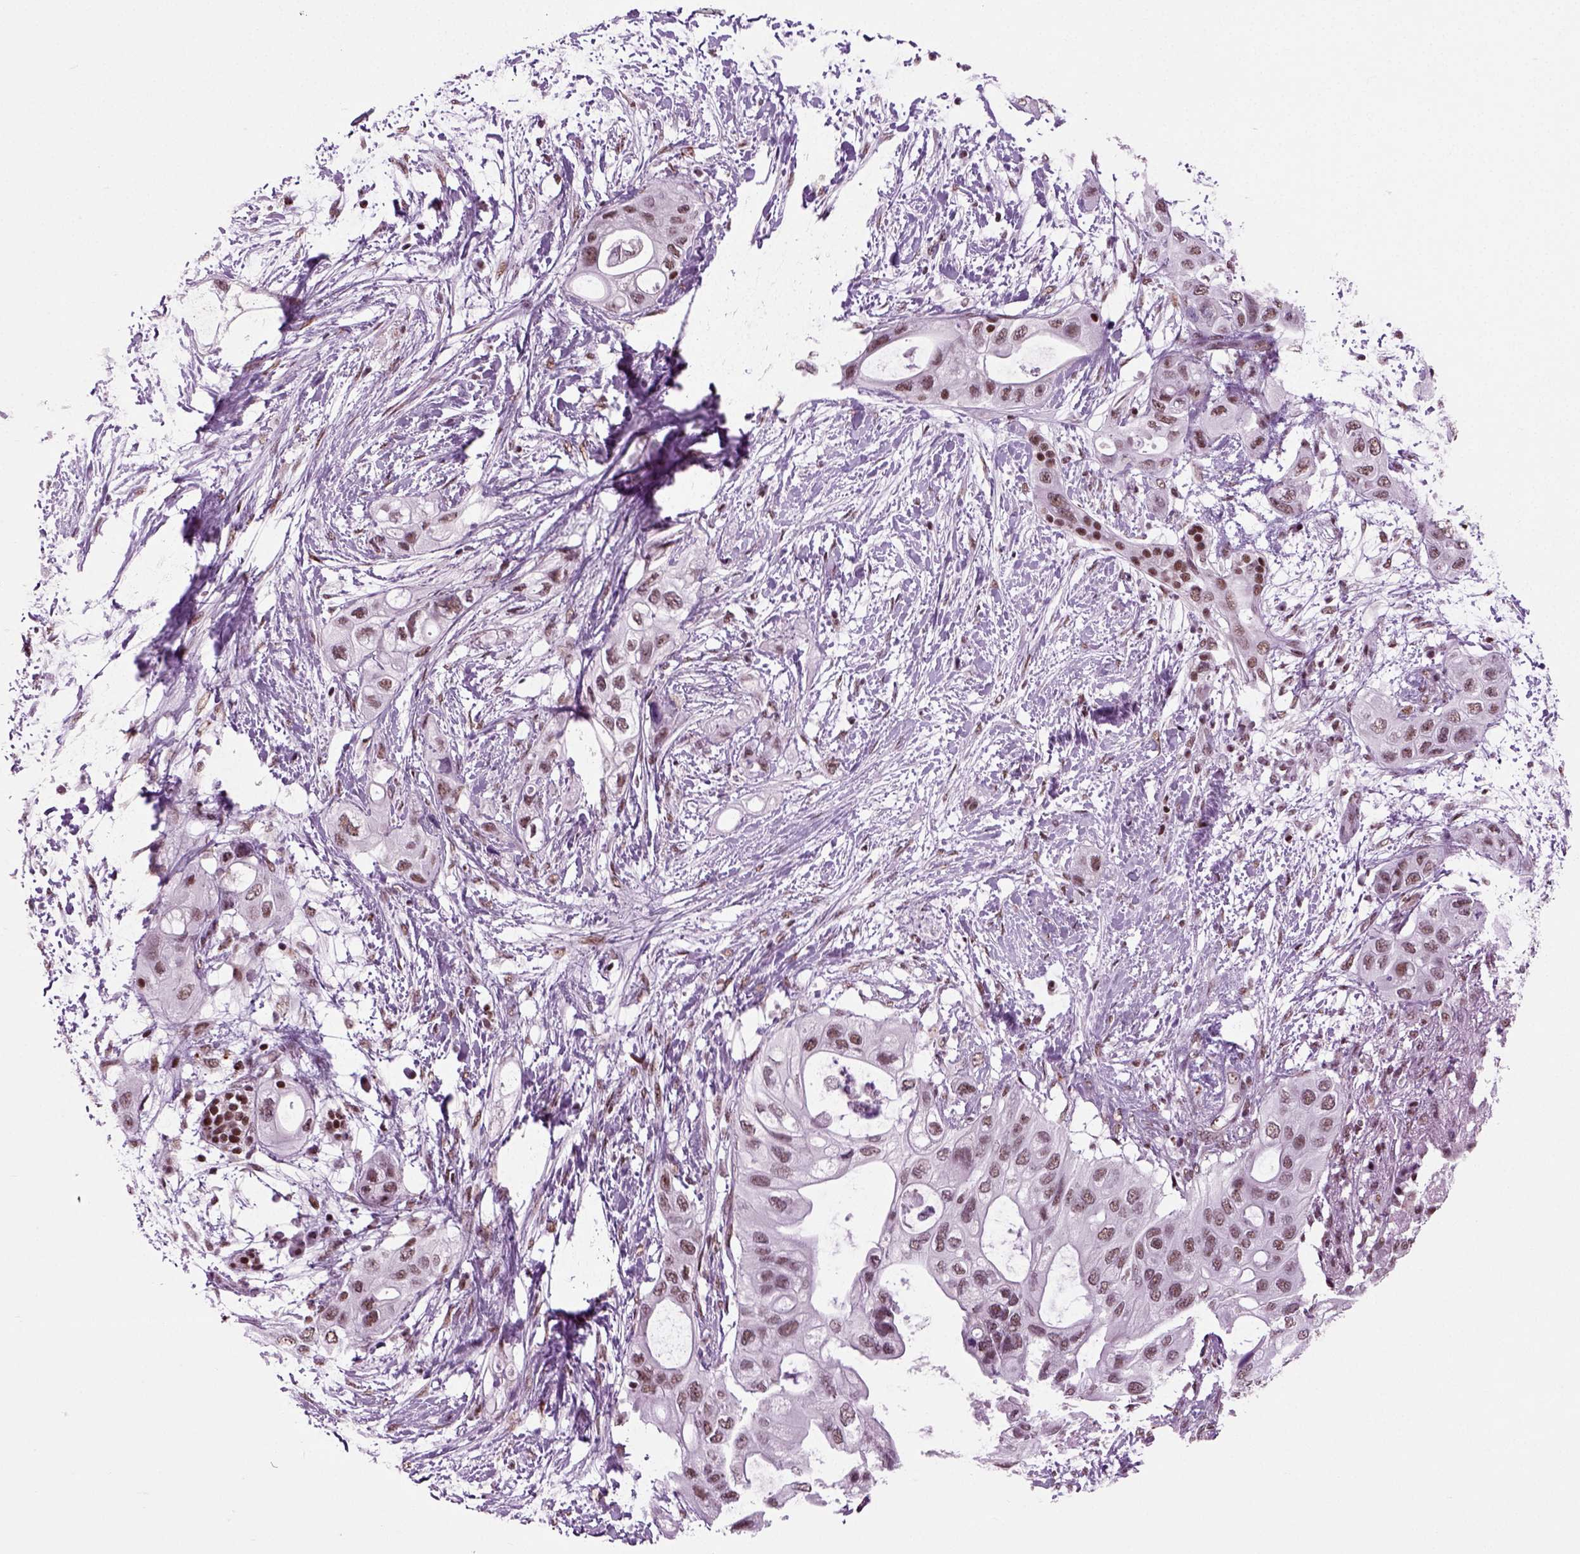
{"staining": {"intensity": "weak", "quantity": "25%-75%", "location": "nuclear"}, "tissue": "pancreatic cancer", "cell_type": "Tumor cells", "image_type": "cancer", "snomed": [{"axis": "morphology", "description": "Adenocarcinoma, NOS"}, {"axis": "topography", "description": "Pancreas"}], "caption": "Immunohistochemical staining of human pancreatic cancer (adenocarcinoma) demonstrates low levels of weak nuclear staining in about 25%-75% of tumor cells.", "gene": "RCOR3", "patient": {"sex": "female", "age": 72}}